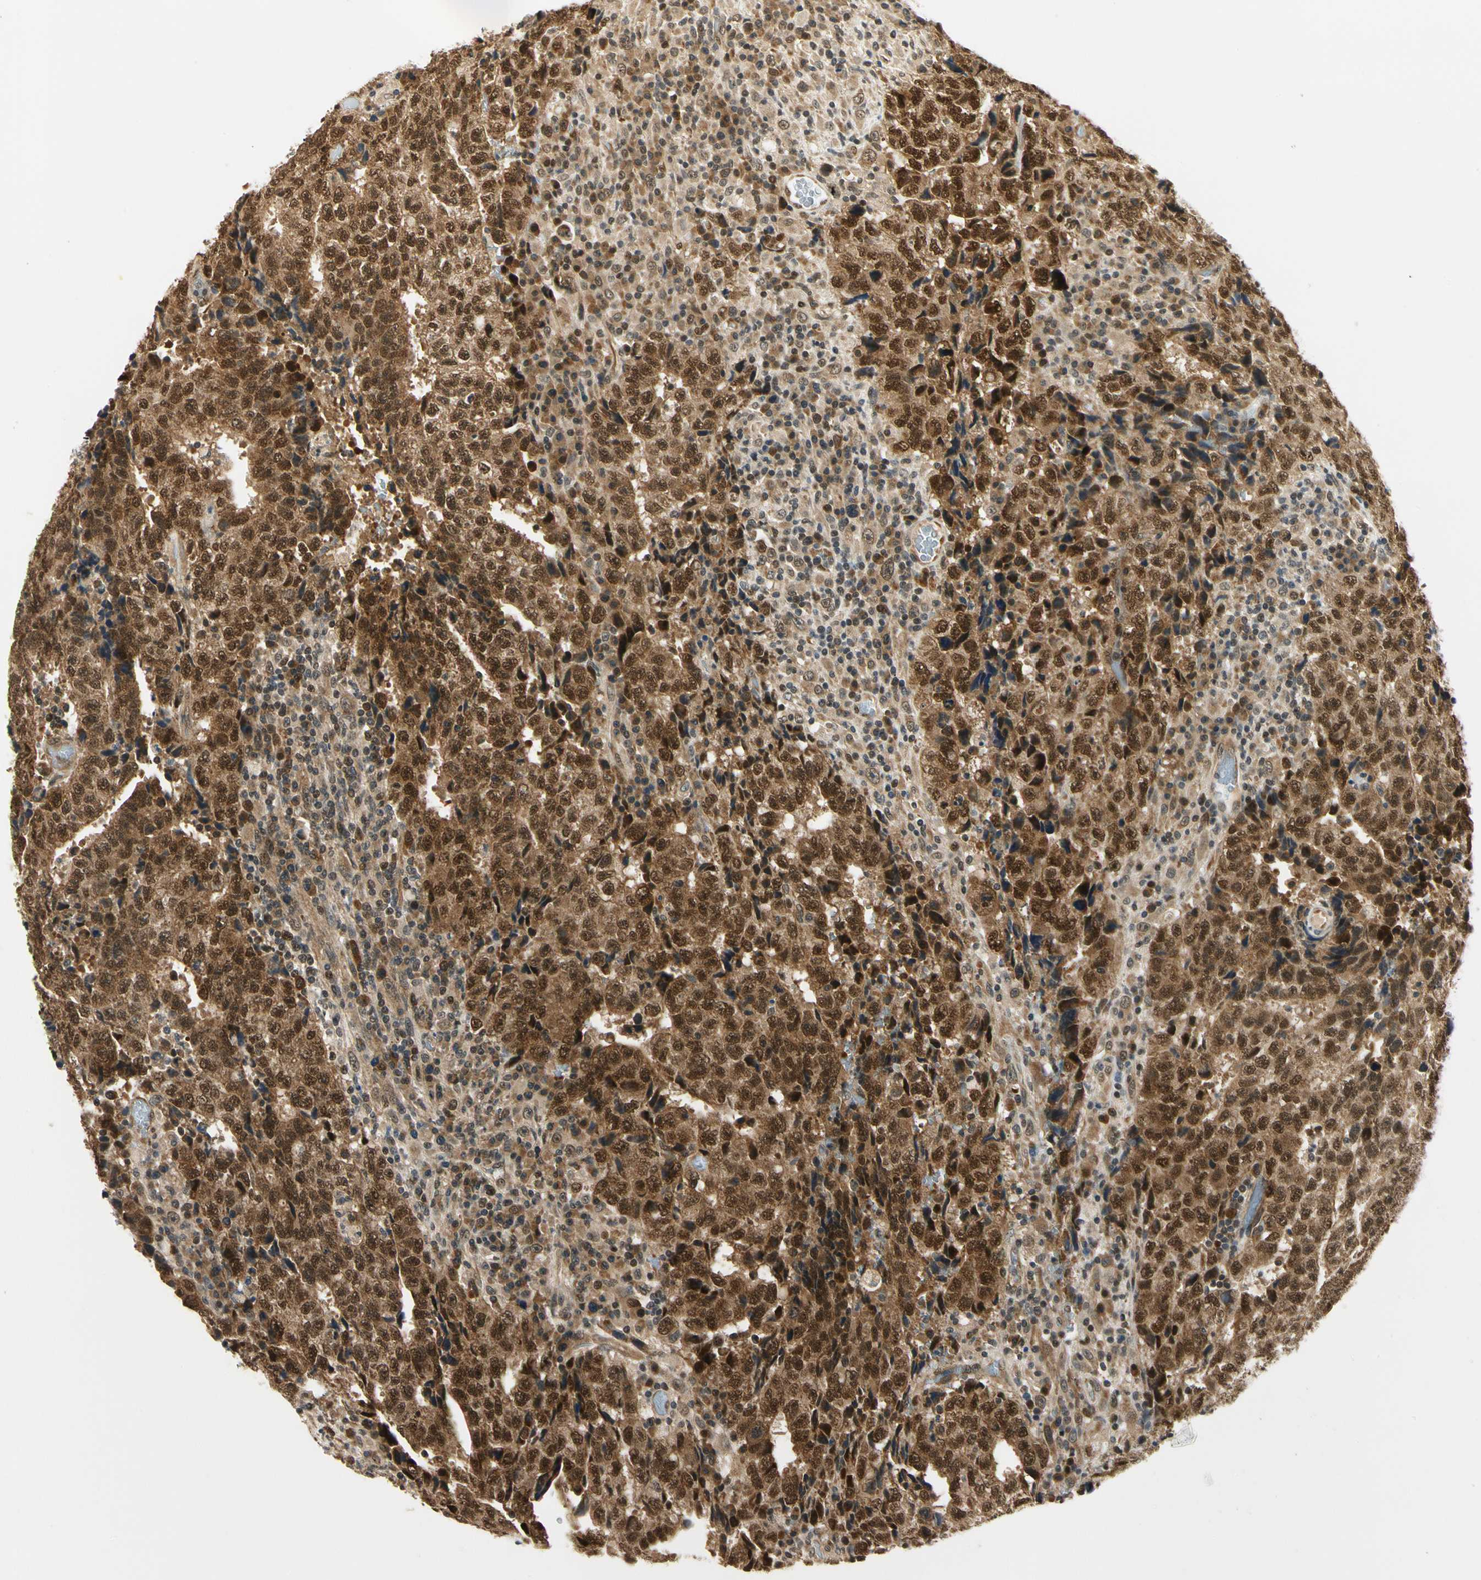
{"staining": {"intensity": "strong", "quantity": ">75%", "location": "cytoplasmic/membranous"}, "tissue": "testis cancer", "cell_type": "Tumor cells", "image_type": "cancer", "snomed": [{"axis": "morphology", "description": "Necrosis, NOS"}, {"axis": "morphology", "description": "Carcinoma, Embryonal, NOS"}, {"axis": "topography", "description": "Testis"}], "caption": "Strong cytoplasmic/membranous expression for a protein is appreciated in approximately >75% of tumor cells of testis cancer (embryonal carcinoma) using immunohistochemistry (IHC).", "gene": "PDK2", "patient": {"sex": "male", "age": 19}}